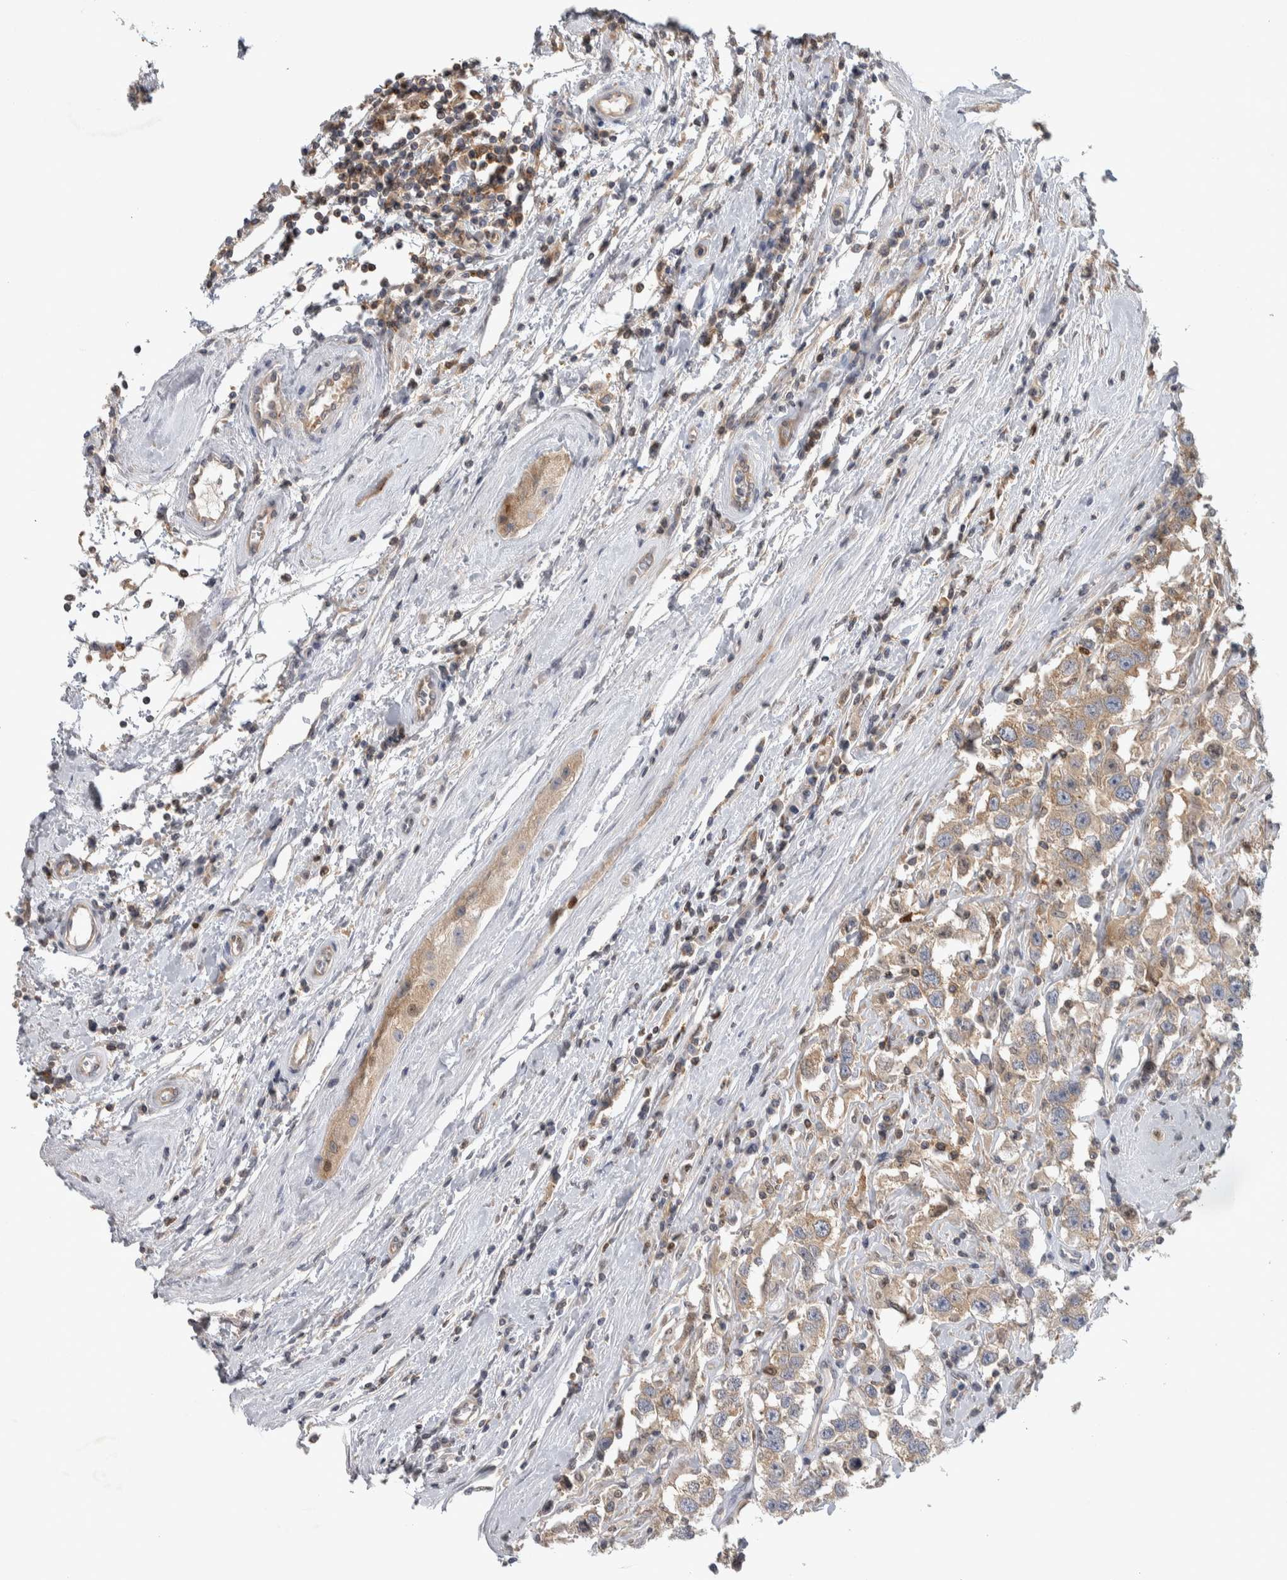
{"staining": {"intensity": "weak", "quantity": ">75%", "location": "cytoplasmic/membranous"}, "tissue": "testis cancer", "cell_type": "Tumor cells", "image_type": "cancer", "snomed": [{"axis": "morphology", "description": "Seminoma, NOS"}, {"axis": "topography", "description": "Testis"}], "caption": "Weak cytoplasmic/membranous staining is appreciated in approximately >75% of tumor cells in testis cancer.", "gene": "NFKB2", "patient": {"sex": "male", "age": 41}}